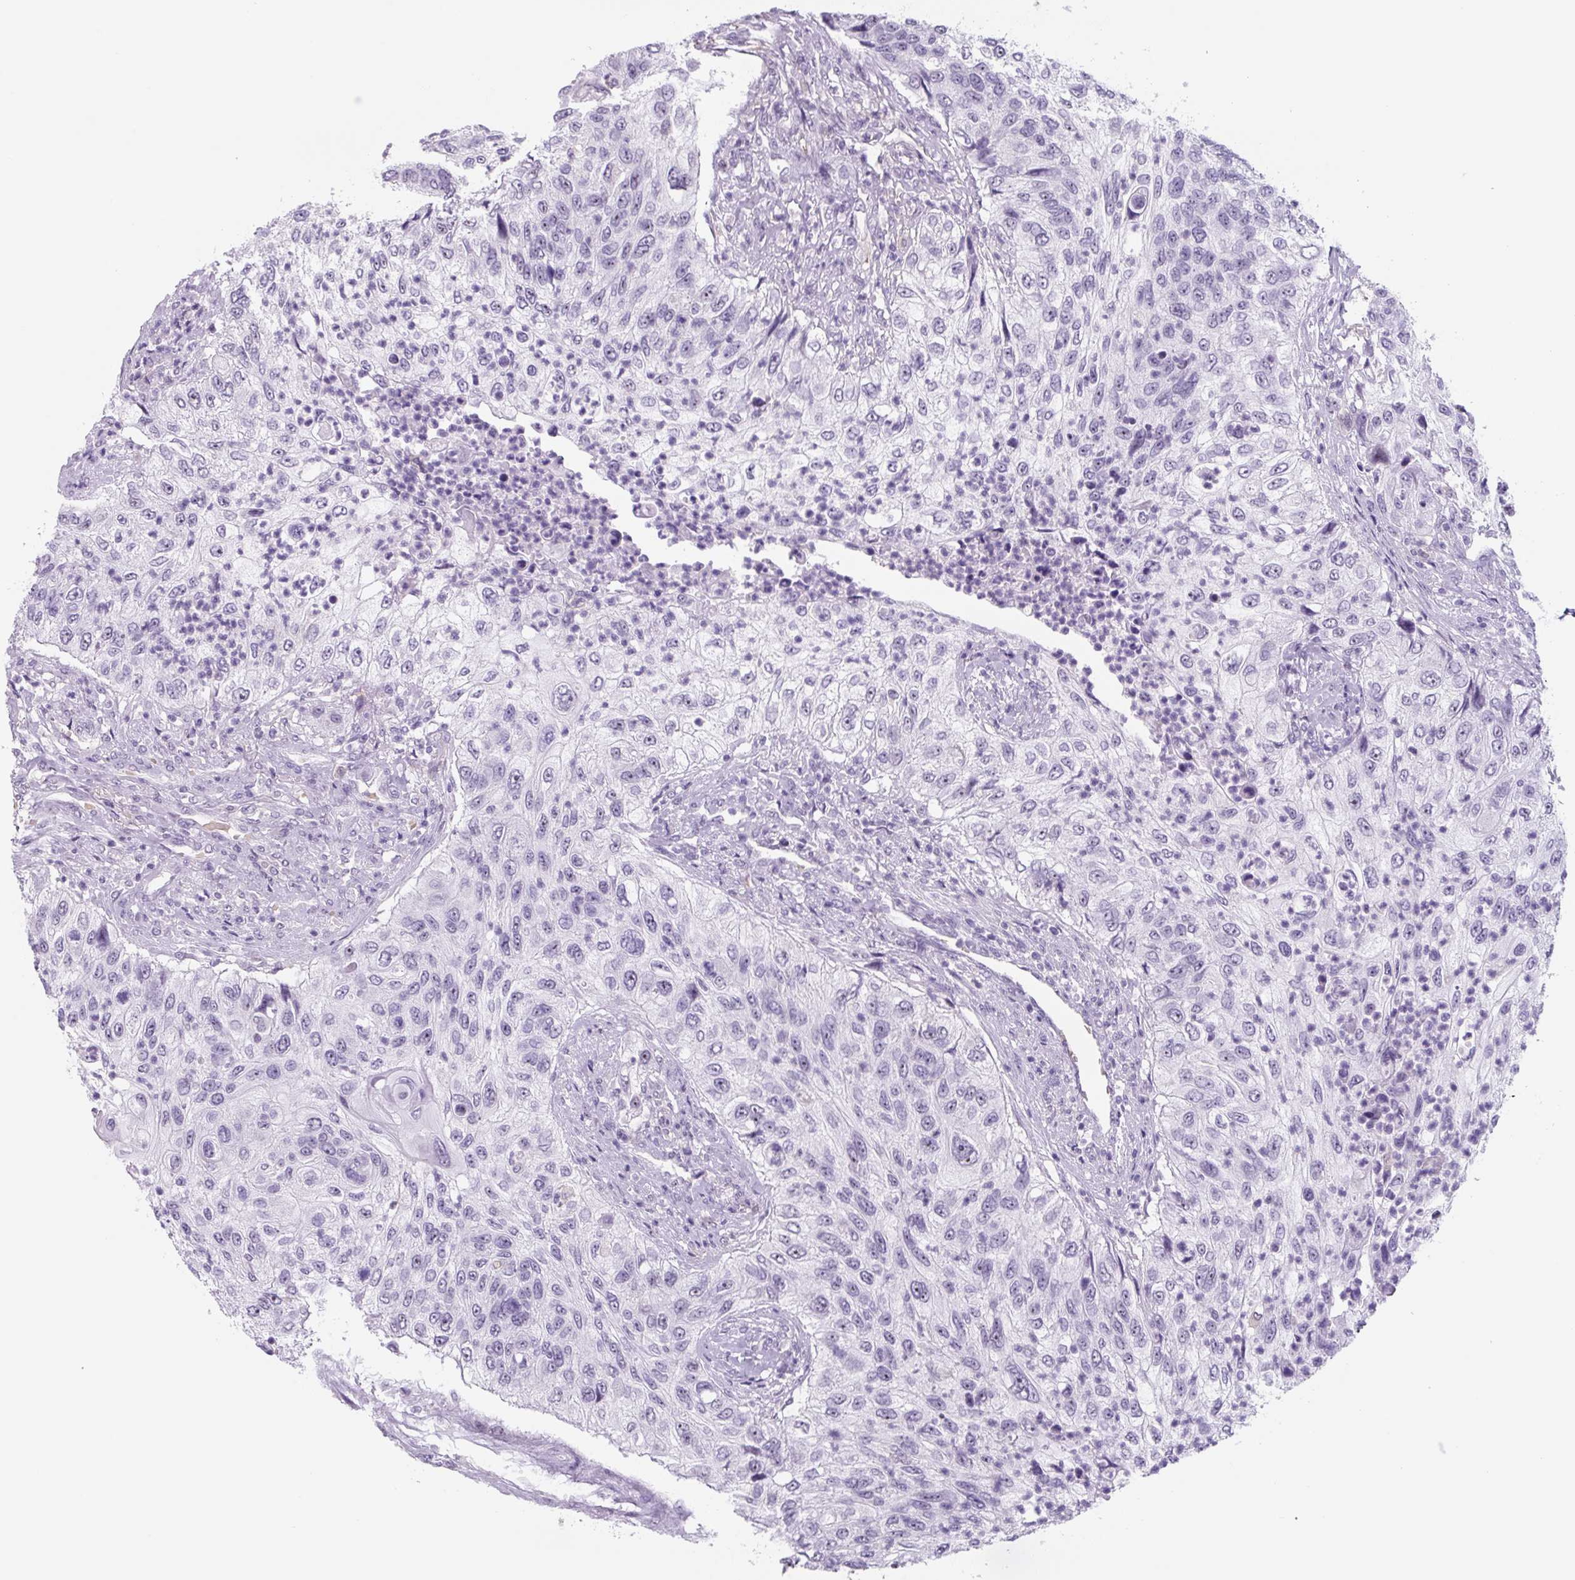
{"staining": {"intensity": "negative", "quantity": "none", "location": "none"}, "tissue": "urothelial cancer", "cell_type": "Tumor cells", "image_type": "cancer", "snomed": [{"axis": "morphology", "description": "Urothelial carcinoma, High grade"}, {"axis": "topography", "description": "Urinary bladder"}], "caption": "IHC micrograph of neoplastic tissue: human urothelial cancer stained with DAB displays no significant protein positivity in tumor cells.", "gene": "TNFRSF8", "patient": {"sex": "female", "age": 60}}